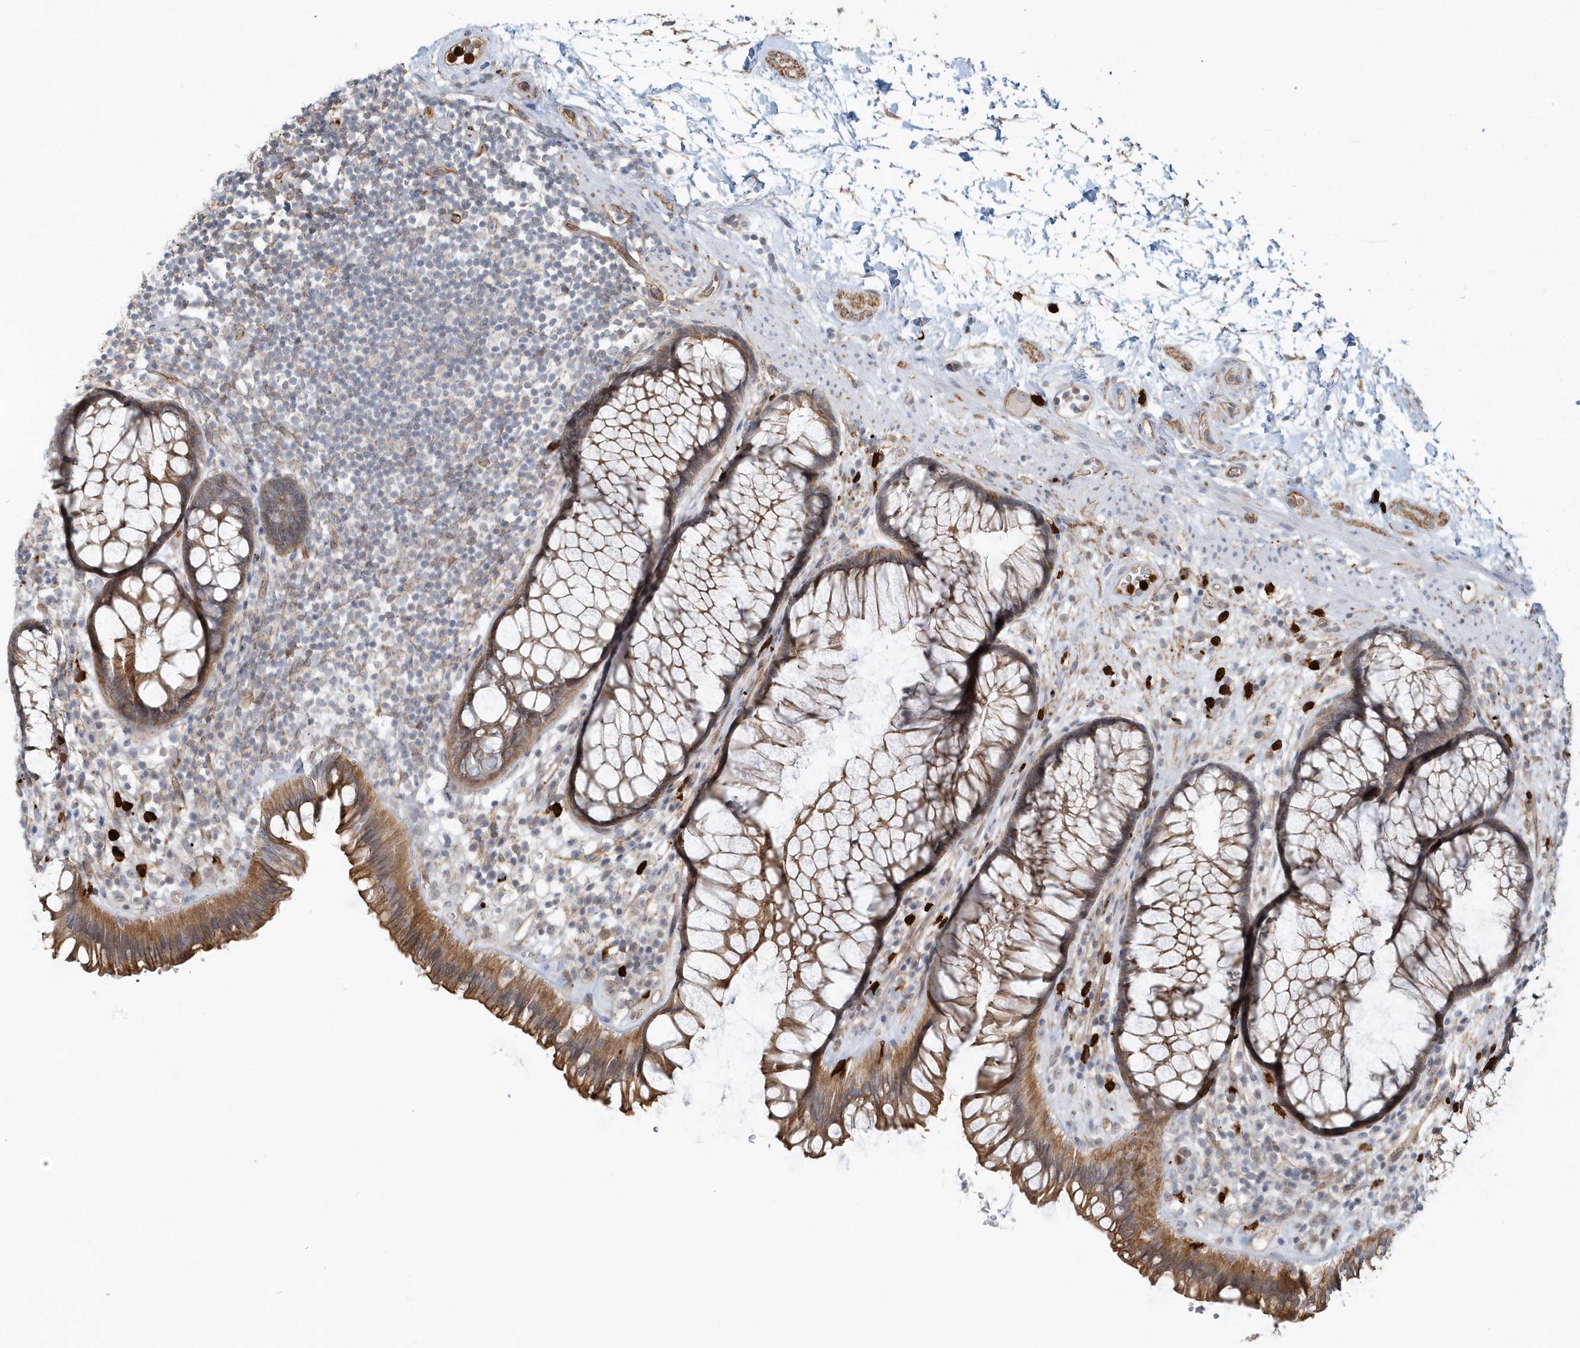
{"staining": {"intensity": "moderate", "quantity": ">75%", "location": "cytoplasmic/membranous"}, "tissue": "rectum", "cell_type": "Glandular cells", "image_type": "normal", "snomed": [{"axis": "morphology", "description": "Normal tissue, NOS"}, {"axis": "topography", "description": "Rectum"}], "caption": "A brown stain highlights moderate cytoplasmic/membranous expression of a protein in glandular cells of normal rectum. Using DAB (3,3'-diaminobenzidine) (brown) and hematoxylin (blue) stains, captured at high magnification using brightfield microscopy.", "gene": "DNAH1", "patient": {"sex": "male", "age": 51}}